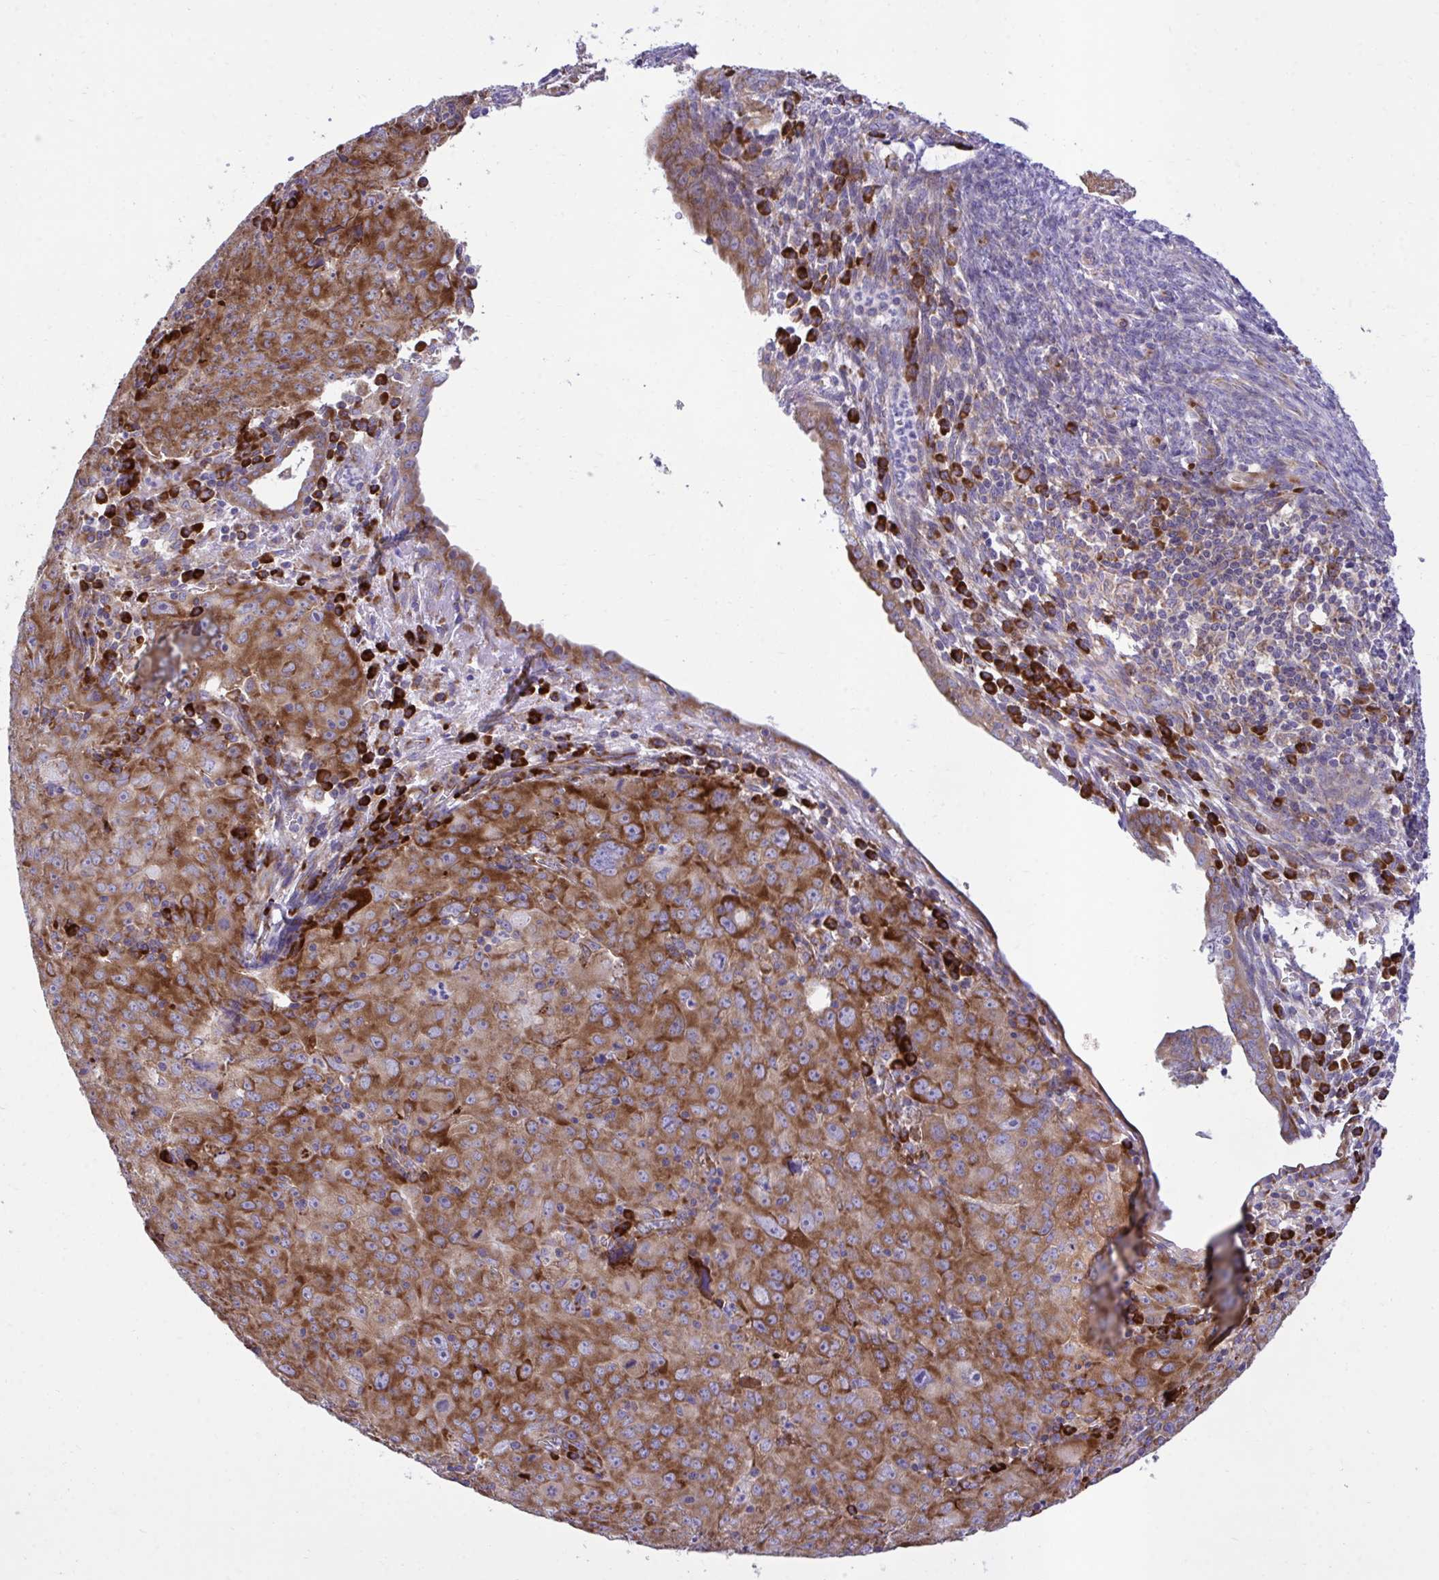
{"staining": {"intensity": "strong", "quantity": ">75%", "location": "cytoplasmic/membranous"}, "tissue": "cervical cancer", "cell_type": "Tumor cells", "image_type": "cancer", "snomed": [{"axis": "morphology", "description": "Adenocarcinoma, NOS"}, {"axis": "topography", "description": "Cervix"}], "caption": "IHC (DAB) staining of human cervical cancer shows strong cytoplasmic/membranous protein positivity in about >75% of tumor cells. (brown staining indicates protein expression, while blue staining denotes nuclei).", "gene": "RPS15", "patient": {"sex": "female", "age": 56}}